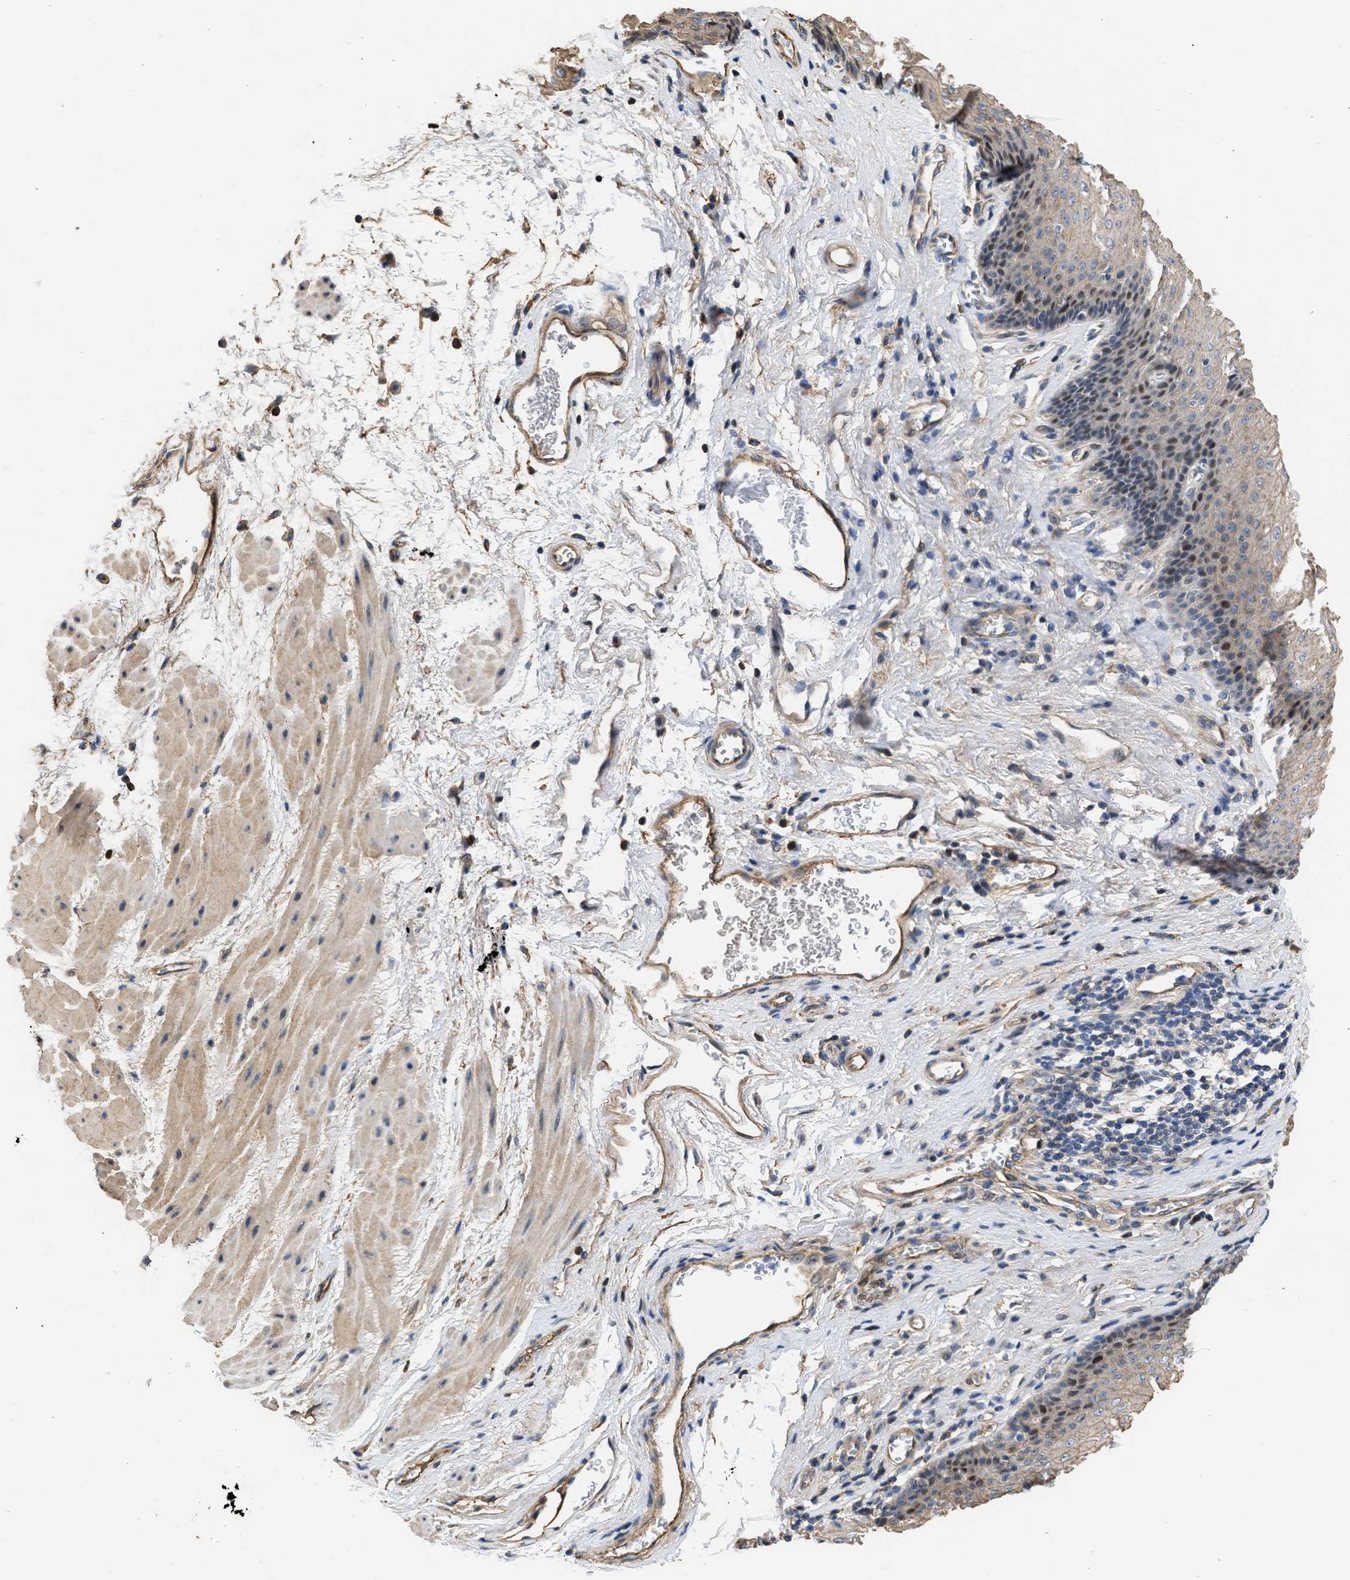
{"staining": {"intensity": "moderate", "quantity": "25%-75%", "location": "cytoplasmic/membranous,nuclear"}, "tissue": "esophagus", "cell_type": "Squamous epithelial cells", "image_type": "normal", "snomed": [{"axis": "morphology", "description": "Normal tissue, NOS"}, {"axis": "topography", "description": "Esophagus"}], "caption": "This micrograph displays IHC staining of normal human esophagus, with medium moderate cytoplasmic/membranous,nuclear positivity in approximately 25%-75% of squamous epithelial cells.", "gene": "MAS1L", "patient": {"sex": "male", "age": 48}}